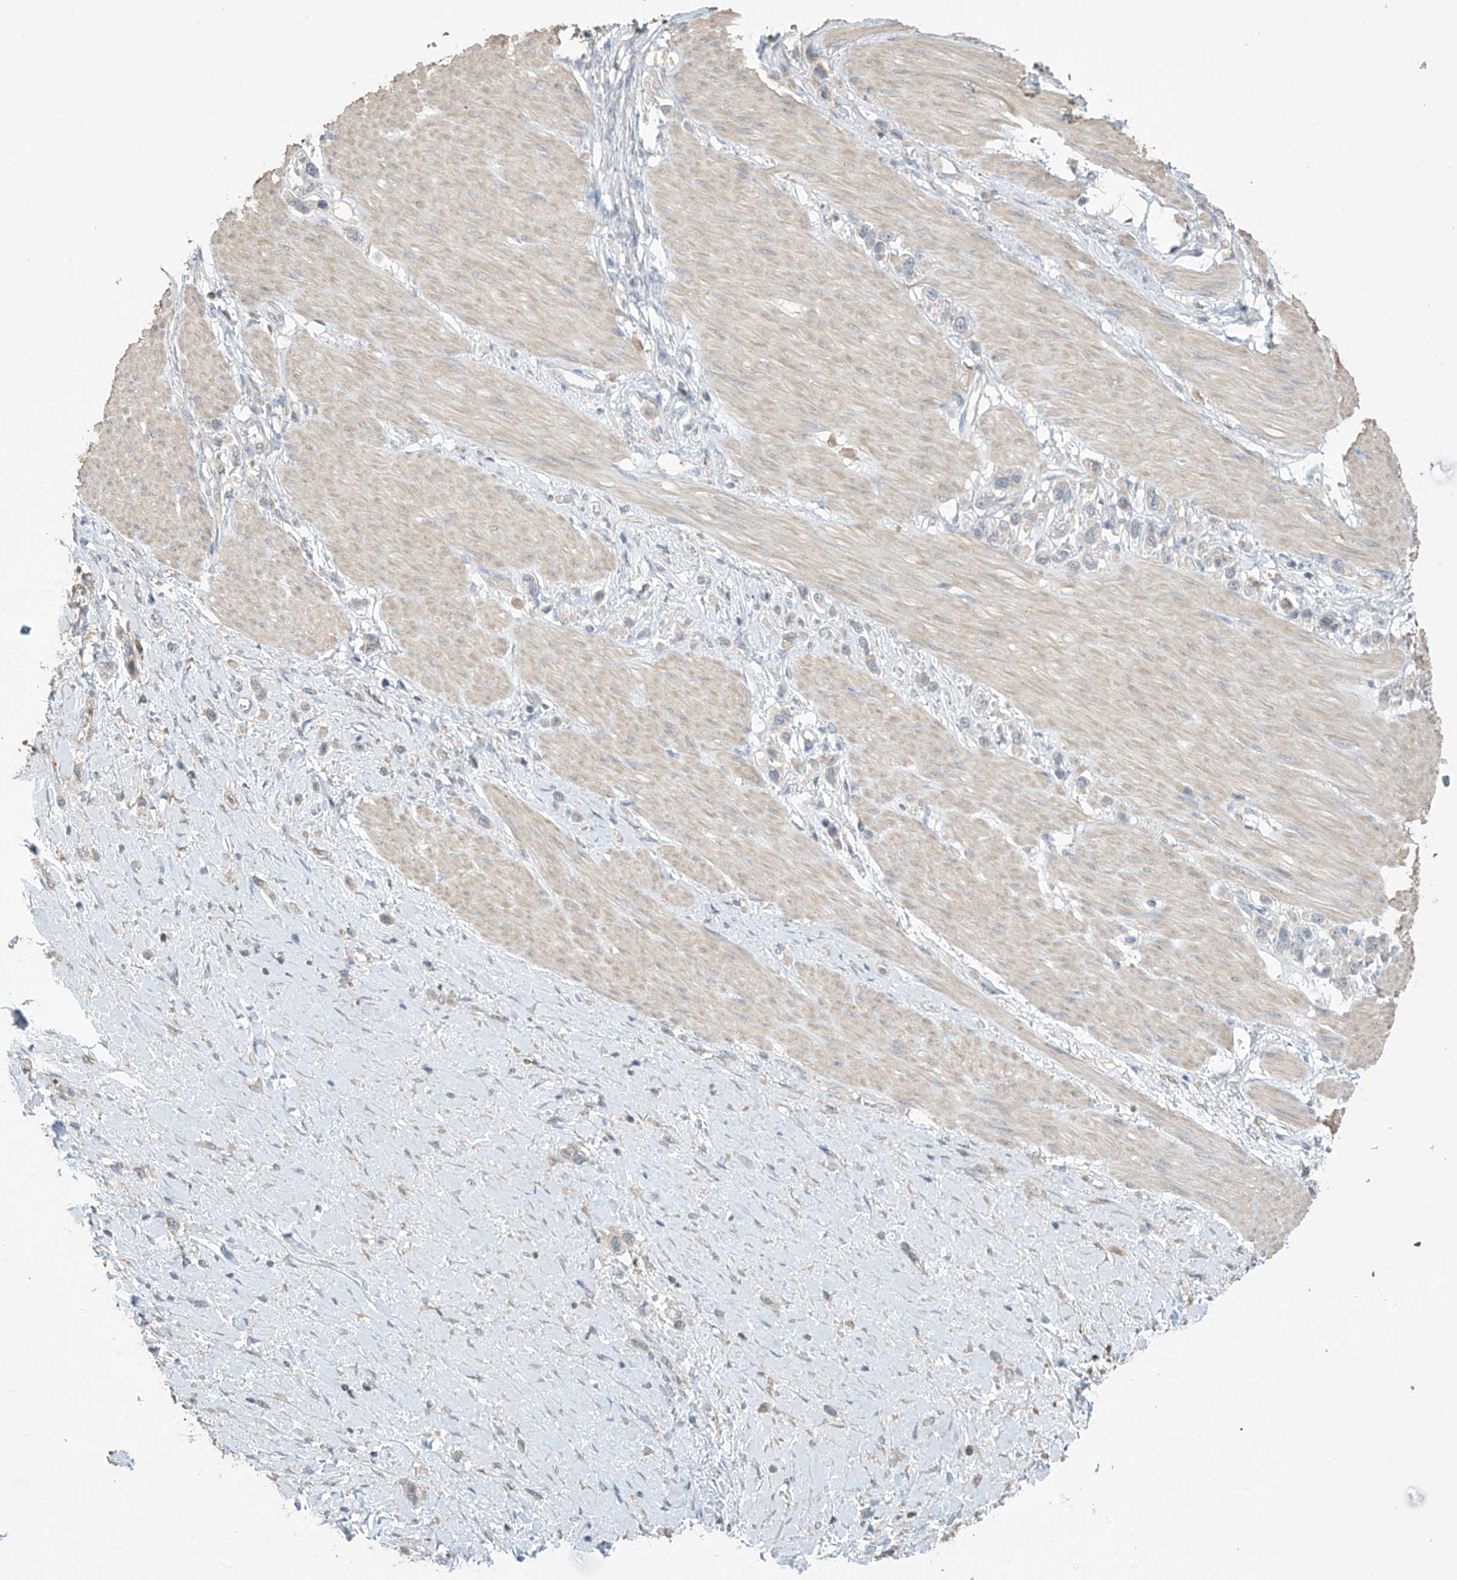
{"staining": {"intensity": "negative", "quantity": "none", "location": "none"}, "tissue": "stomach cancer", "cell_type": "Tumor cells", "image_type": "cancer", "snomed": [{"axis": "morphology", "description": "Adenocarcinoma, NOS"}, {"axis": "topography", "description": "Stomach"}], "caption": "DAB (3,3'-diaminobenzidine) immunohistochemical staining of stomach cancer exhibits no significant positivity in tumor cells. (Stains: DAB (3,3'-diaminobenzidine) immunohistochemistry with hematoxylin counter stain, Microscopy: brightfield microscopy at high magnification).", "gene": "SLFN14", "patient": {"sex": "female", "age": 65}}